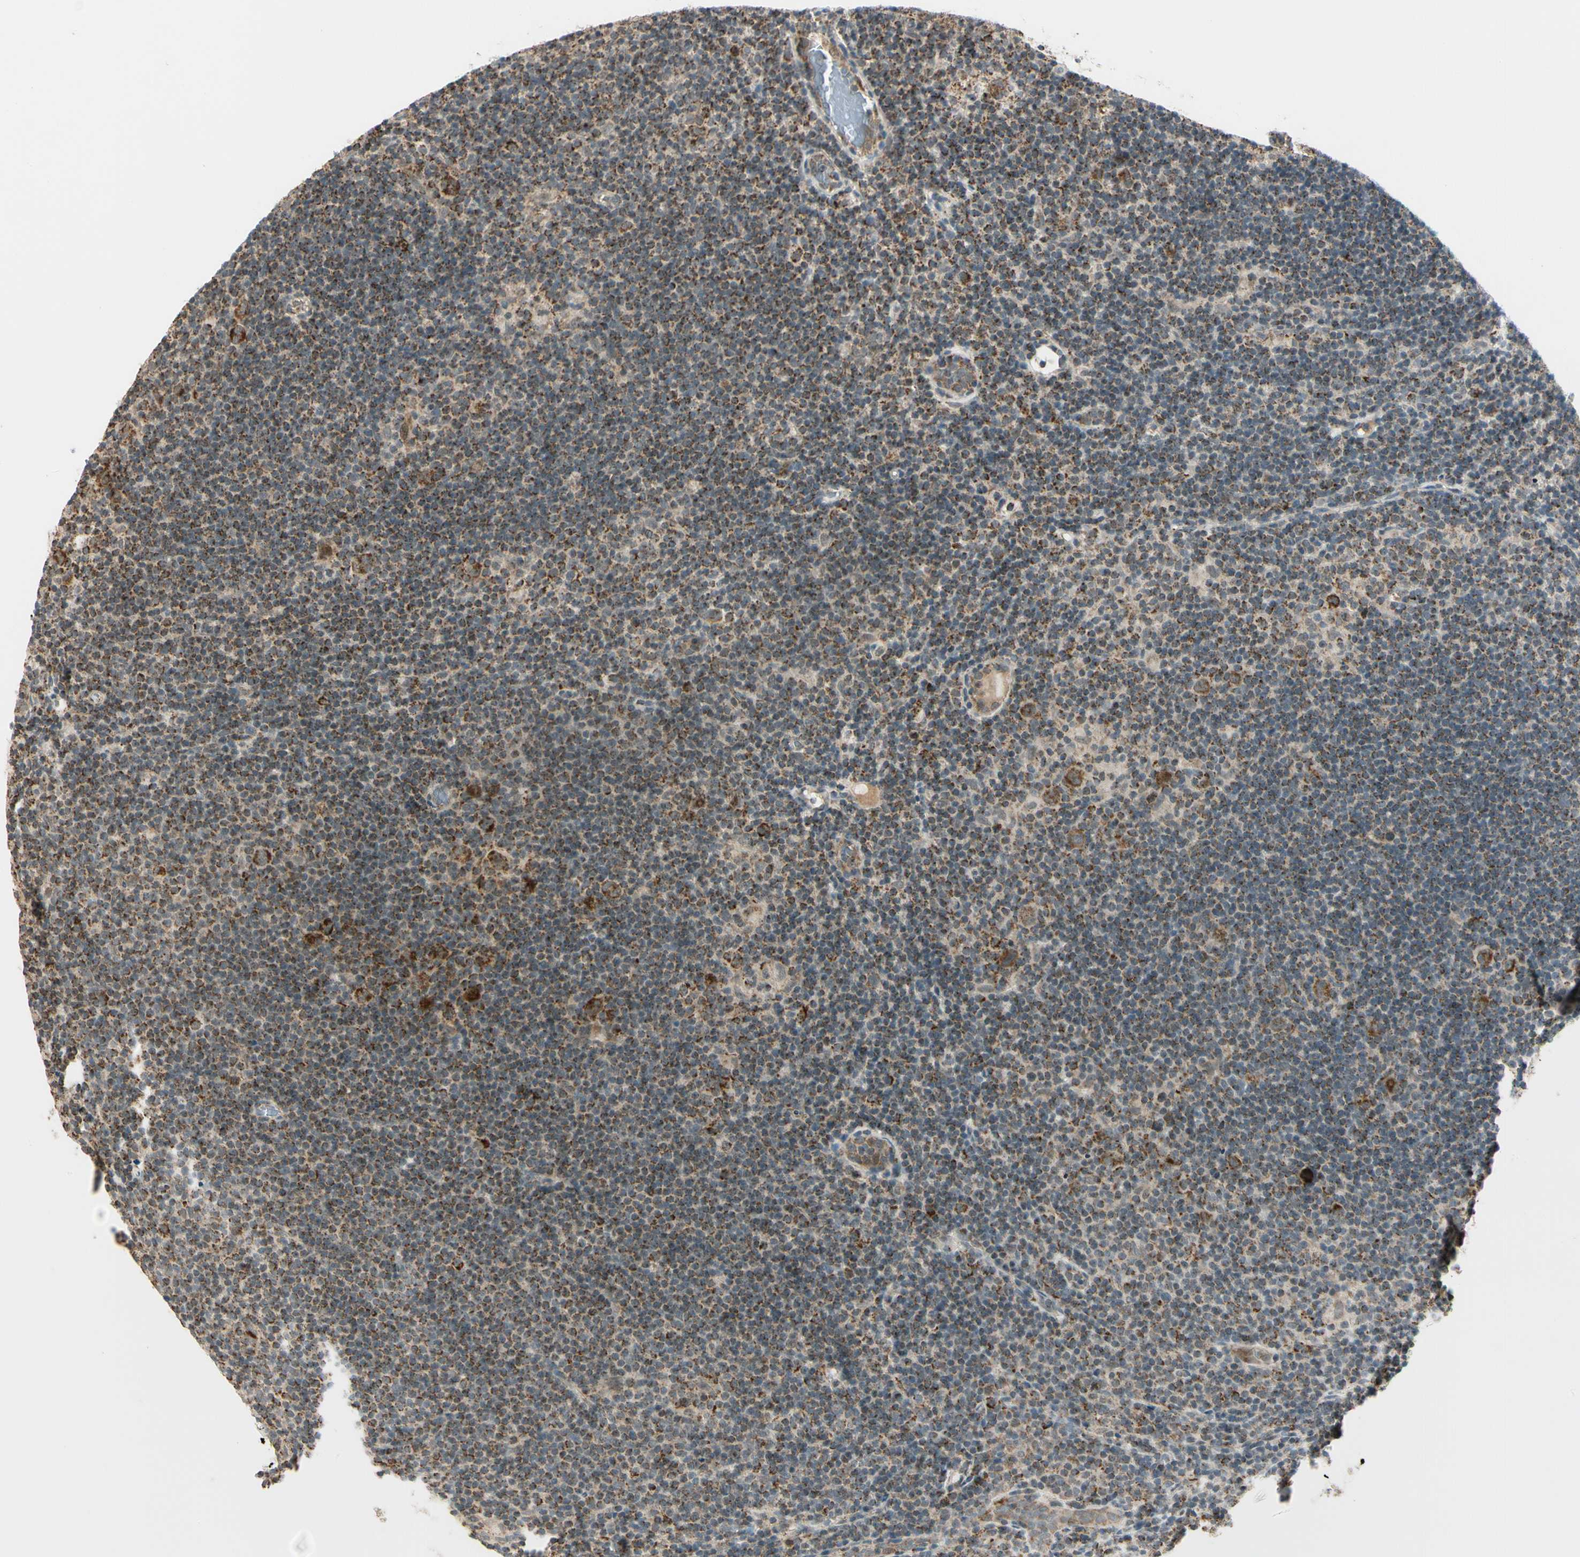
{"staining": {"intensity": "strong", "quantity": ">75%", "location": "cytoplasmic/membranous"}, "tissue": "lymphoma", "cell_type": "Tumor cells", "image_type": "cancer", "snomed": [{"axis": "morphology", "description": "Hodgkin's disease, NOS"}, {"axis": "topography", "description": "Lymph node"}], "caption": "Lymphoma stained with a brown dye shows strong cytoplasmic/membranous positive staining in about >75% of tumor cells.", "gene": "KHDC4", "patient": {"sex": "female", "age": 57}}